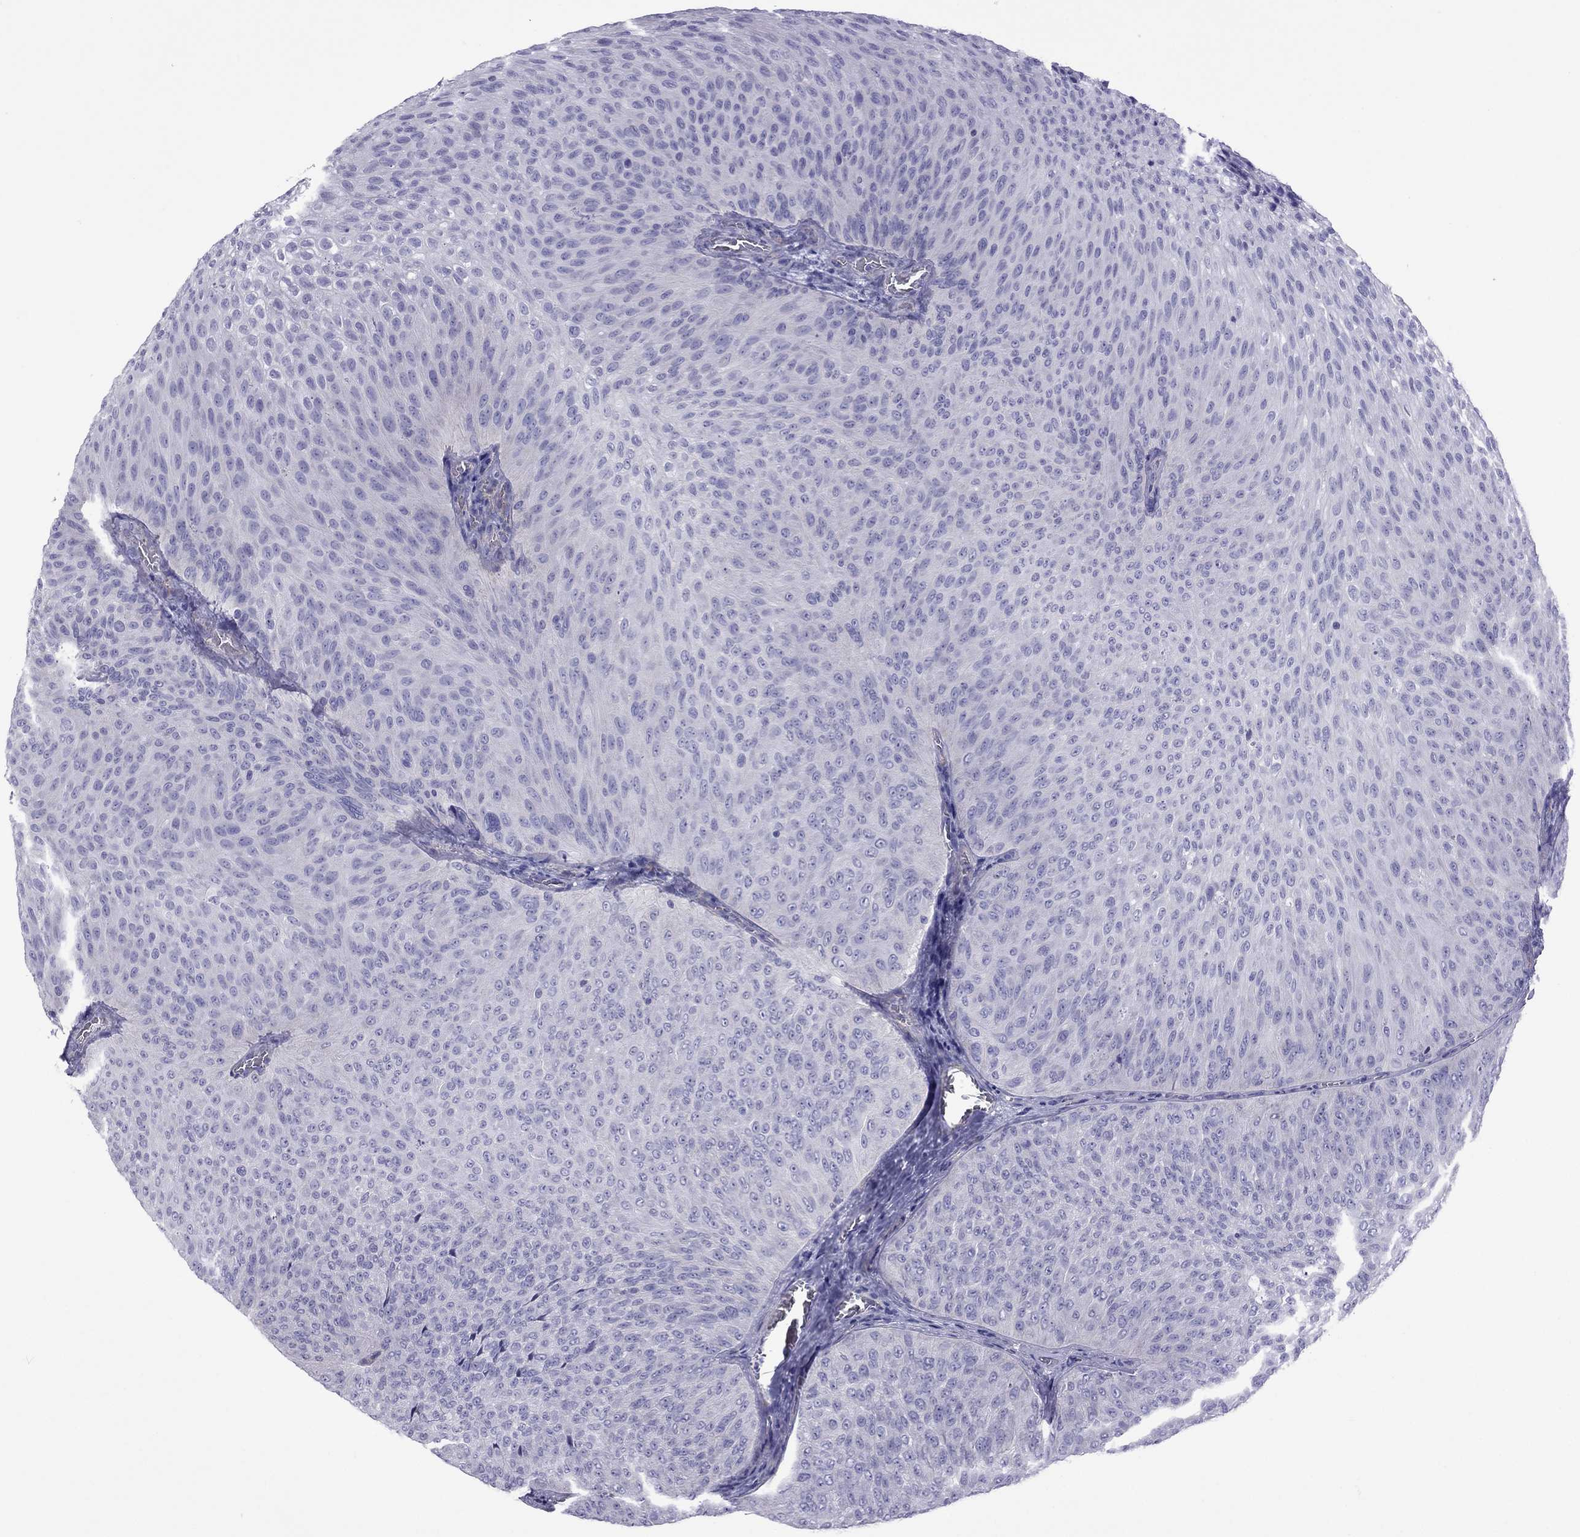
{"staining": {"intensity": "negative", "quantity": "none", "location": "none"}, "tissue": "urothelial cancer", "cell_type": "Tumor cells", "image_type": "cancer", "snomed": [{"axis": "morphology", "description": "Urothelial carcinoma, Low grade"}, {"axis": "topography", "description": "Urinary bladder"}], "caption": "Immunohistochemistry (IHC) image of neoplastic tissue: human urothelial cancer stained with DAB (3,3'-diaminobenzidine) exhibits no significant protein expression in tumor cells.", "gene": "MYL11", "patient": {"sex": "male", "age": 78}}